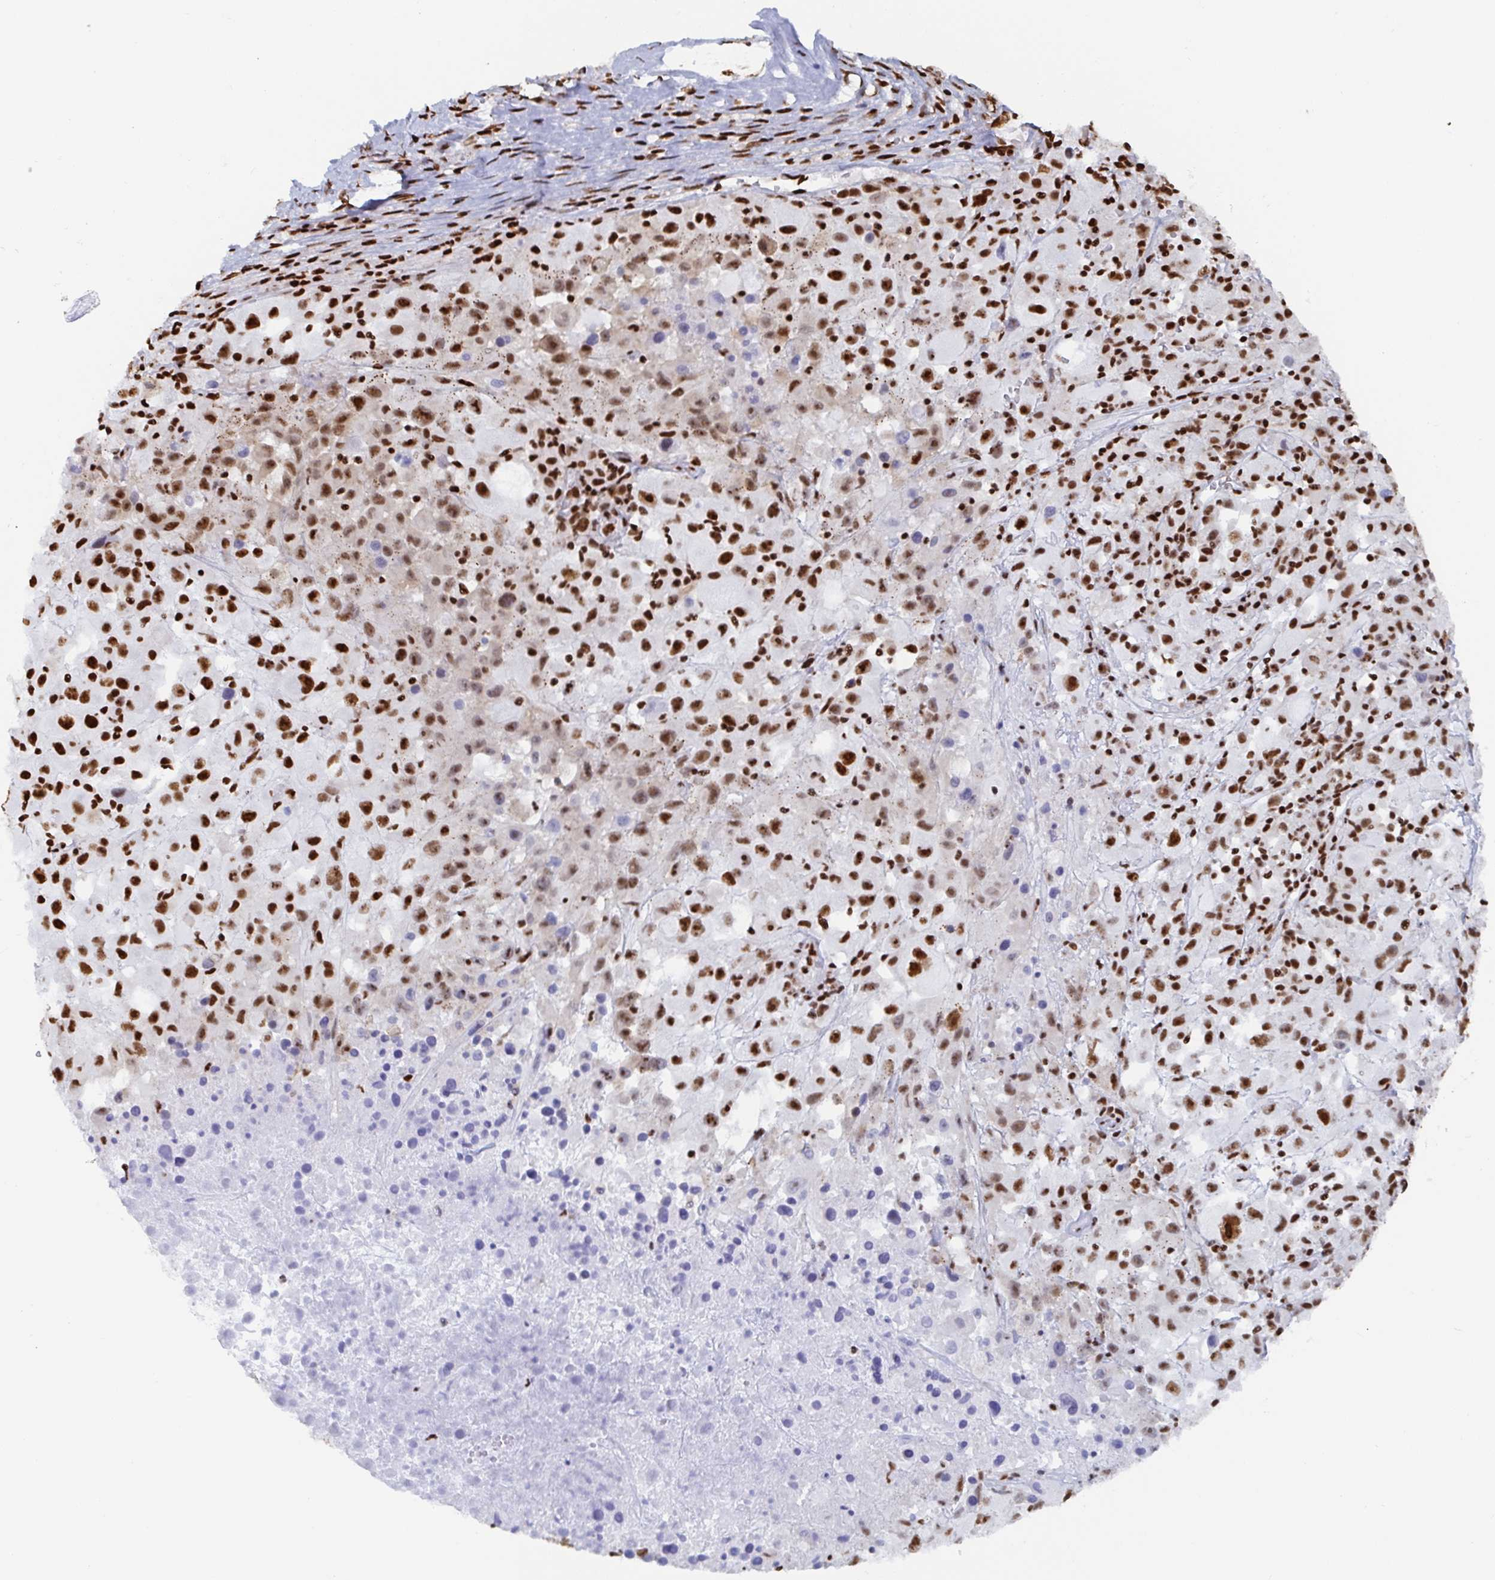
{"staining": {"intensity": "strong", "quantity": "25%-75%", "location": "nuclear"}, "tissue": "melanoma", "cell_type": "Tumor cells", "image_type": "cancer", "snomed": [{"axis": "morphology", "description": "Malignant melanoma, Metastatic site"}, {"axis": "topography", "description": "Soft tissue"}], "caption": "Human malignant melanoma (metastatic site) stained with a brown dye displays strong nuclear positive positivity in about 25%-75% of tumor cells.", "gene": "EWSR1", "patient": {"sex": "male", "age": 50}}